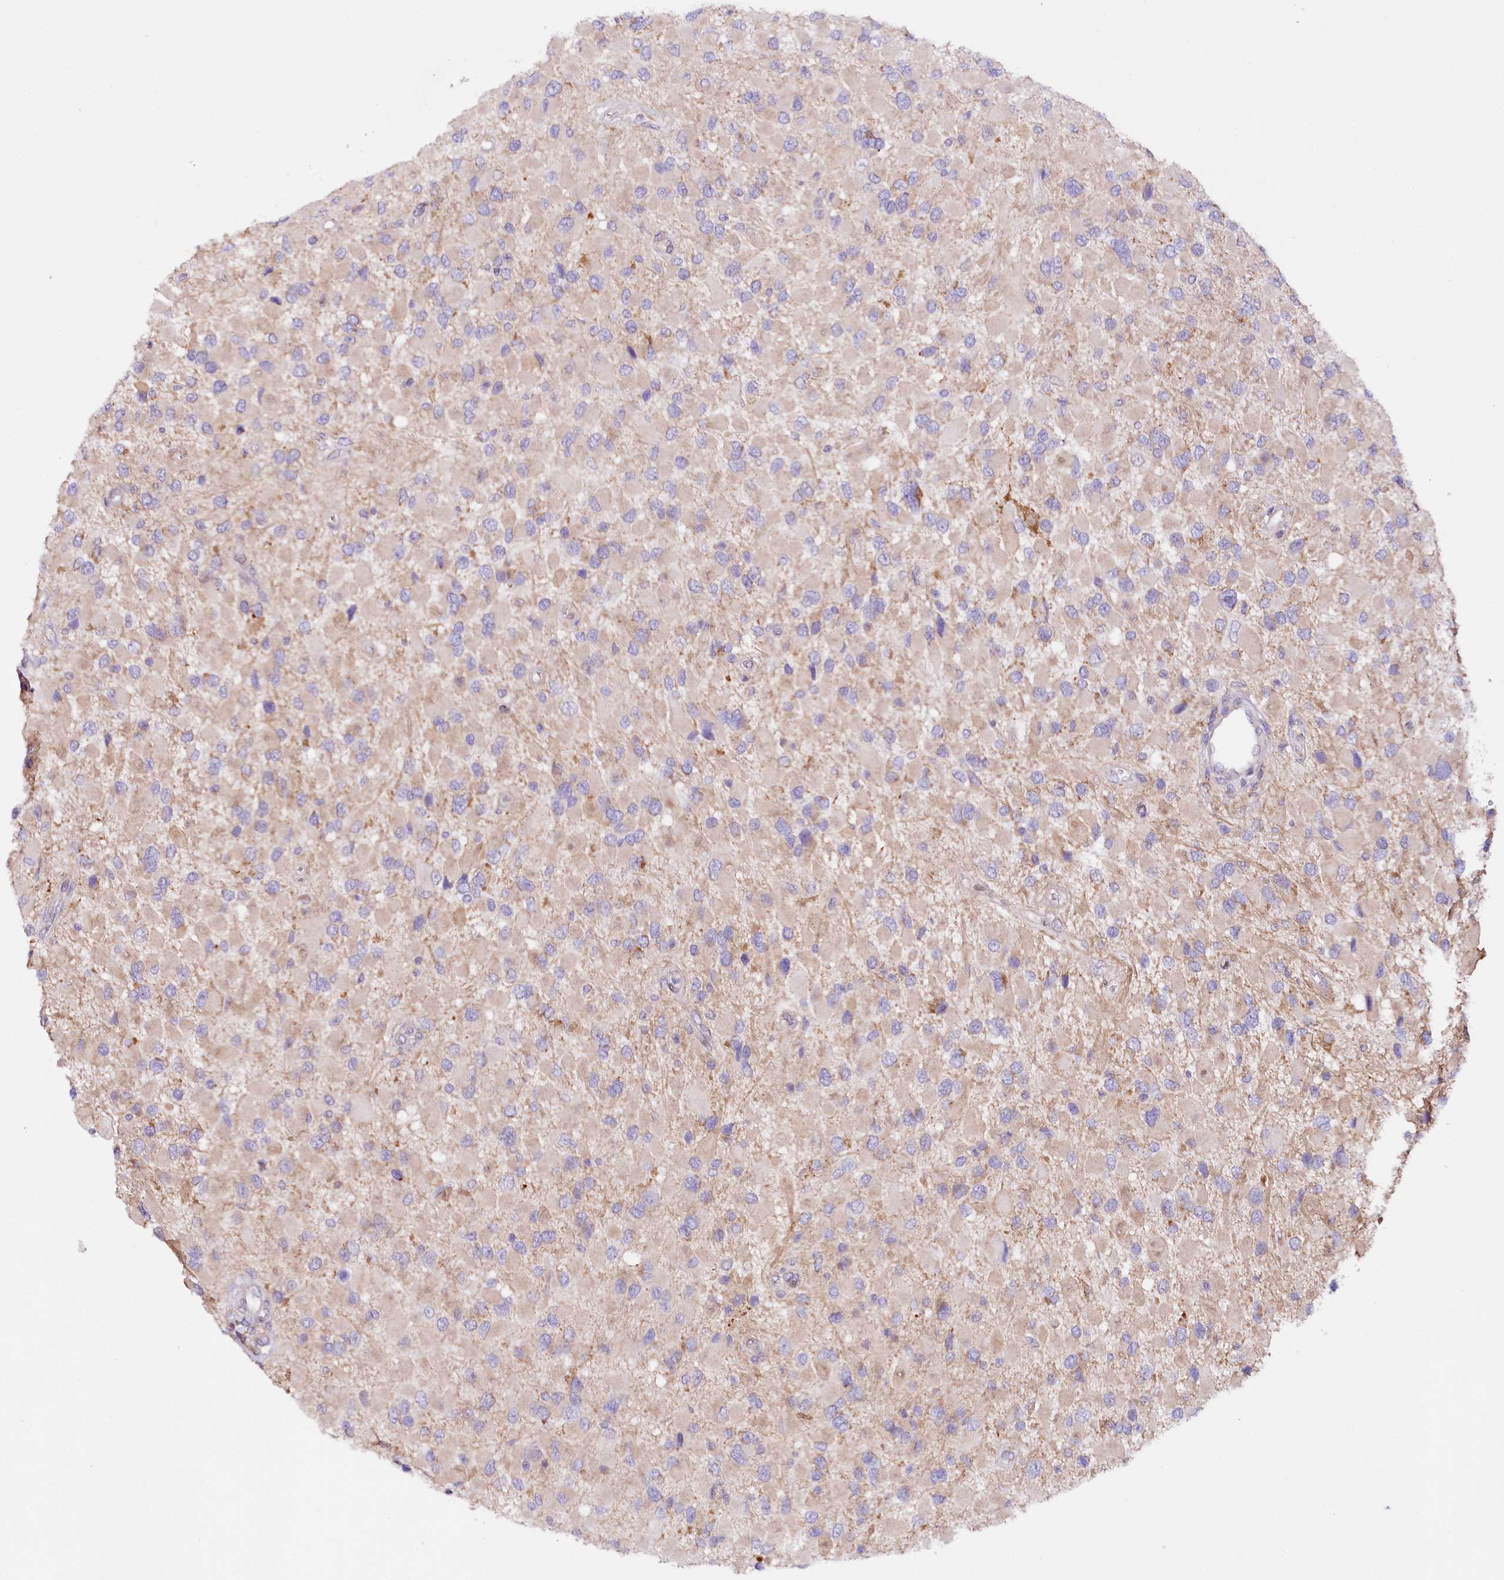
{"staining": {"intensity": "weak", "quantity": "<25%", "location": "cytoplasmic/membranous"}, "tissue": "glioma", "cell_type": "Tumor cells", "image_type": "cancer", "snomed": [{"axis": "morphology", "description": "Glioma, malignant, High grade"}, {"axis": "topography", "description": "Brain"}], "caption": "The IHC histopathology image has no significant positivity in tumor cells of glioma tissue.", "gene": "ZNF226", "patient": {"sex": "male", "age": 53}}